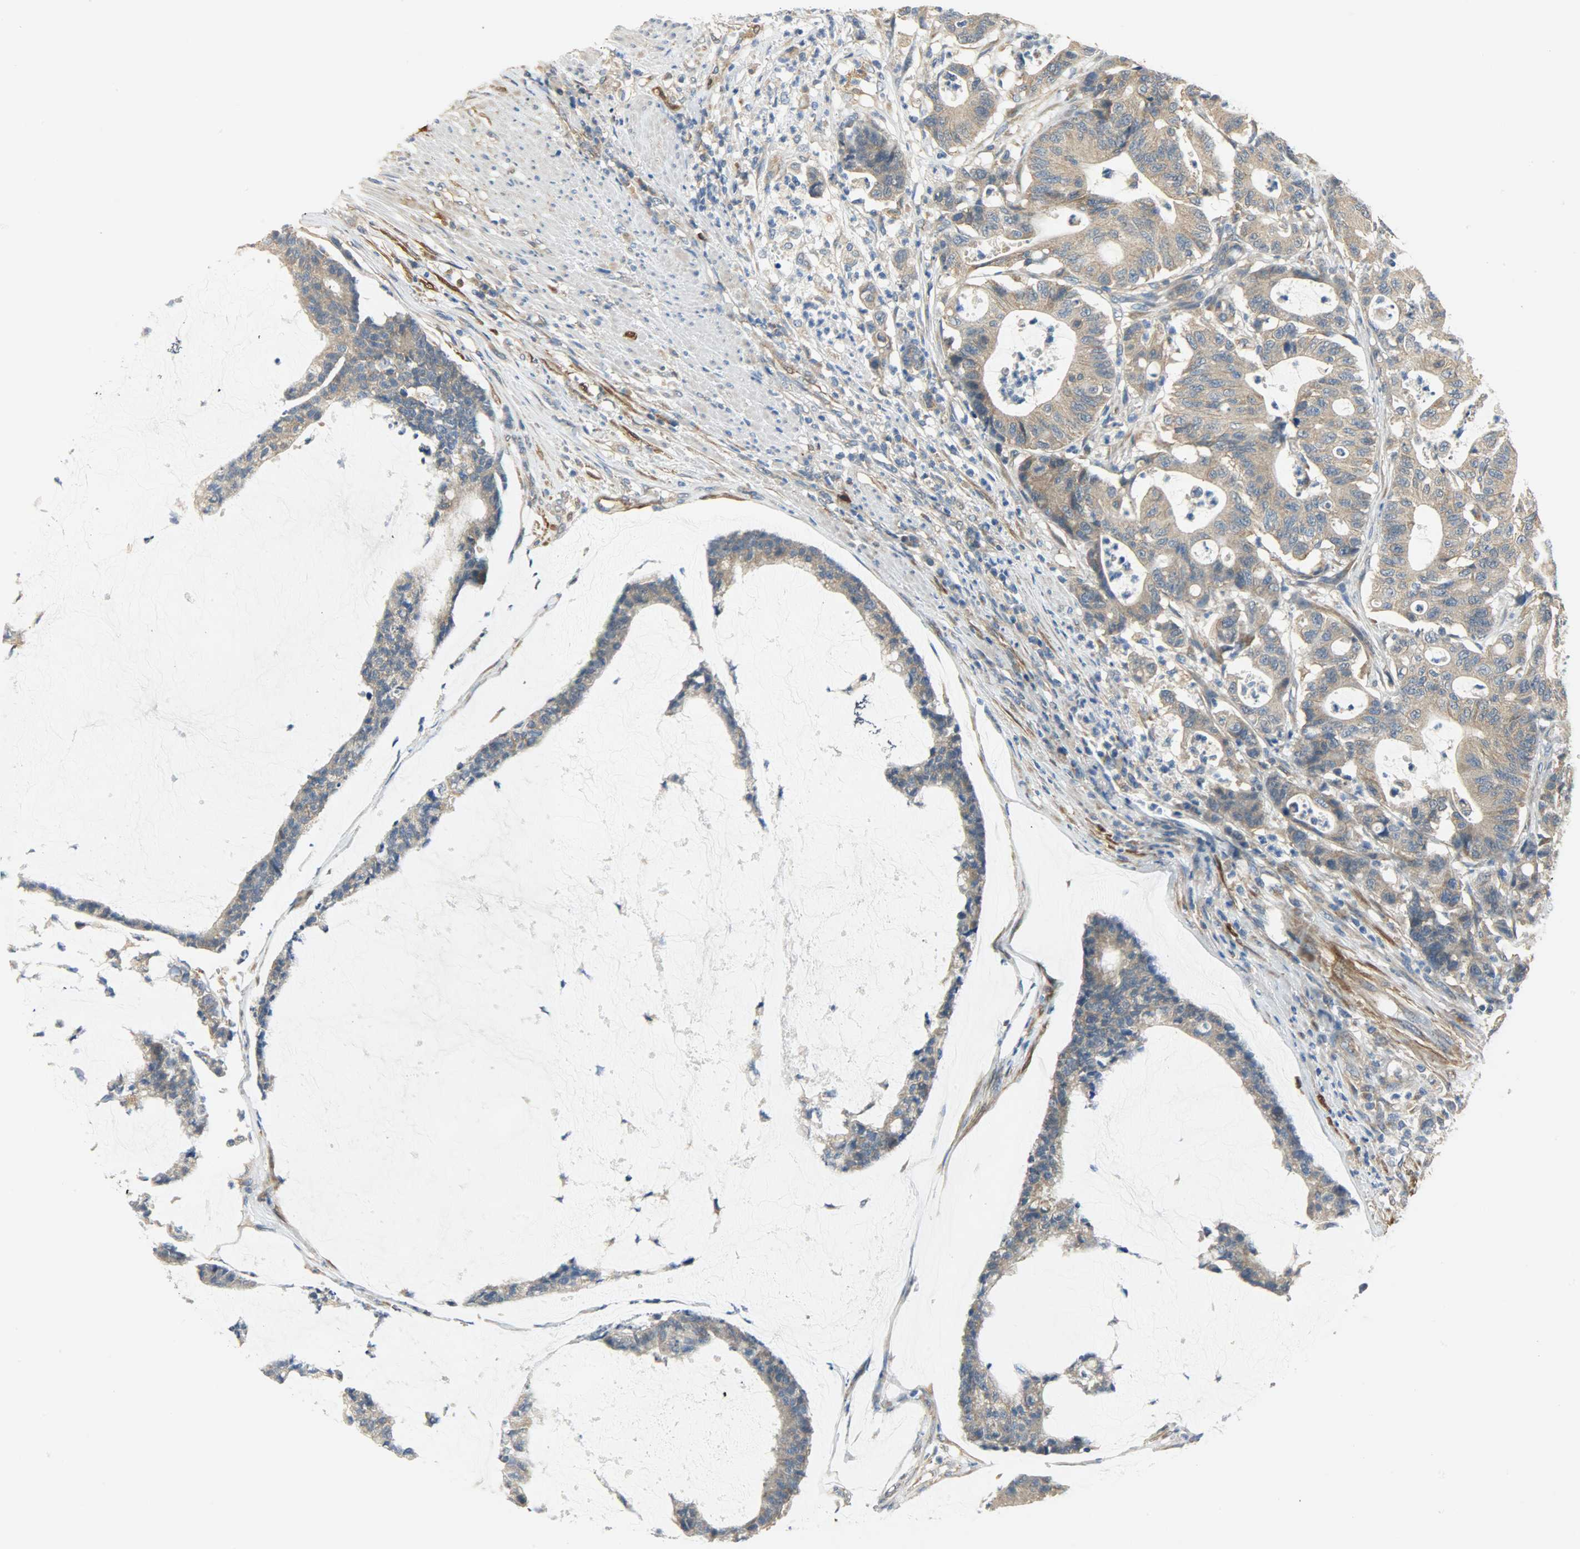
{"staining": {"intensity": "moderate", "quantity": ">75%", "location": "cytoplasmic/membranous"}, "tissue": "colorectal cancer", "cell_type": "Tumor cells", "image_type": "cancer", "snomed": [{"axis": "morphology", "description": "Adenocarcinoma, NOS"}, {"axis": "topography", "description": "Colon"}], "caption": "Immunohistochemistry of human colorectal cancer demonstrates medium levels of moderate cytoplasmic/membranous expression in approximately >75% of tumor cells.", "gene": "C1orf198", "patient": {"sex": "female", "age": 84}}